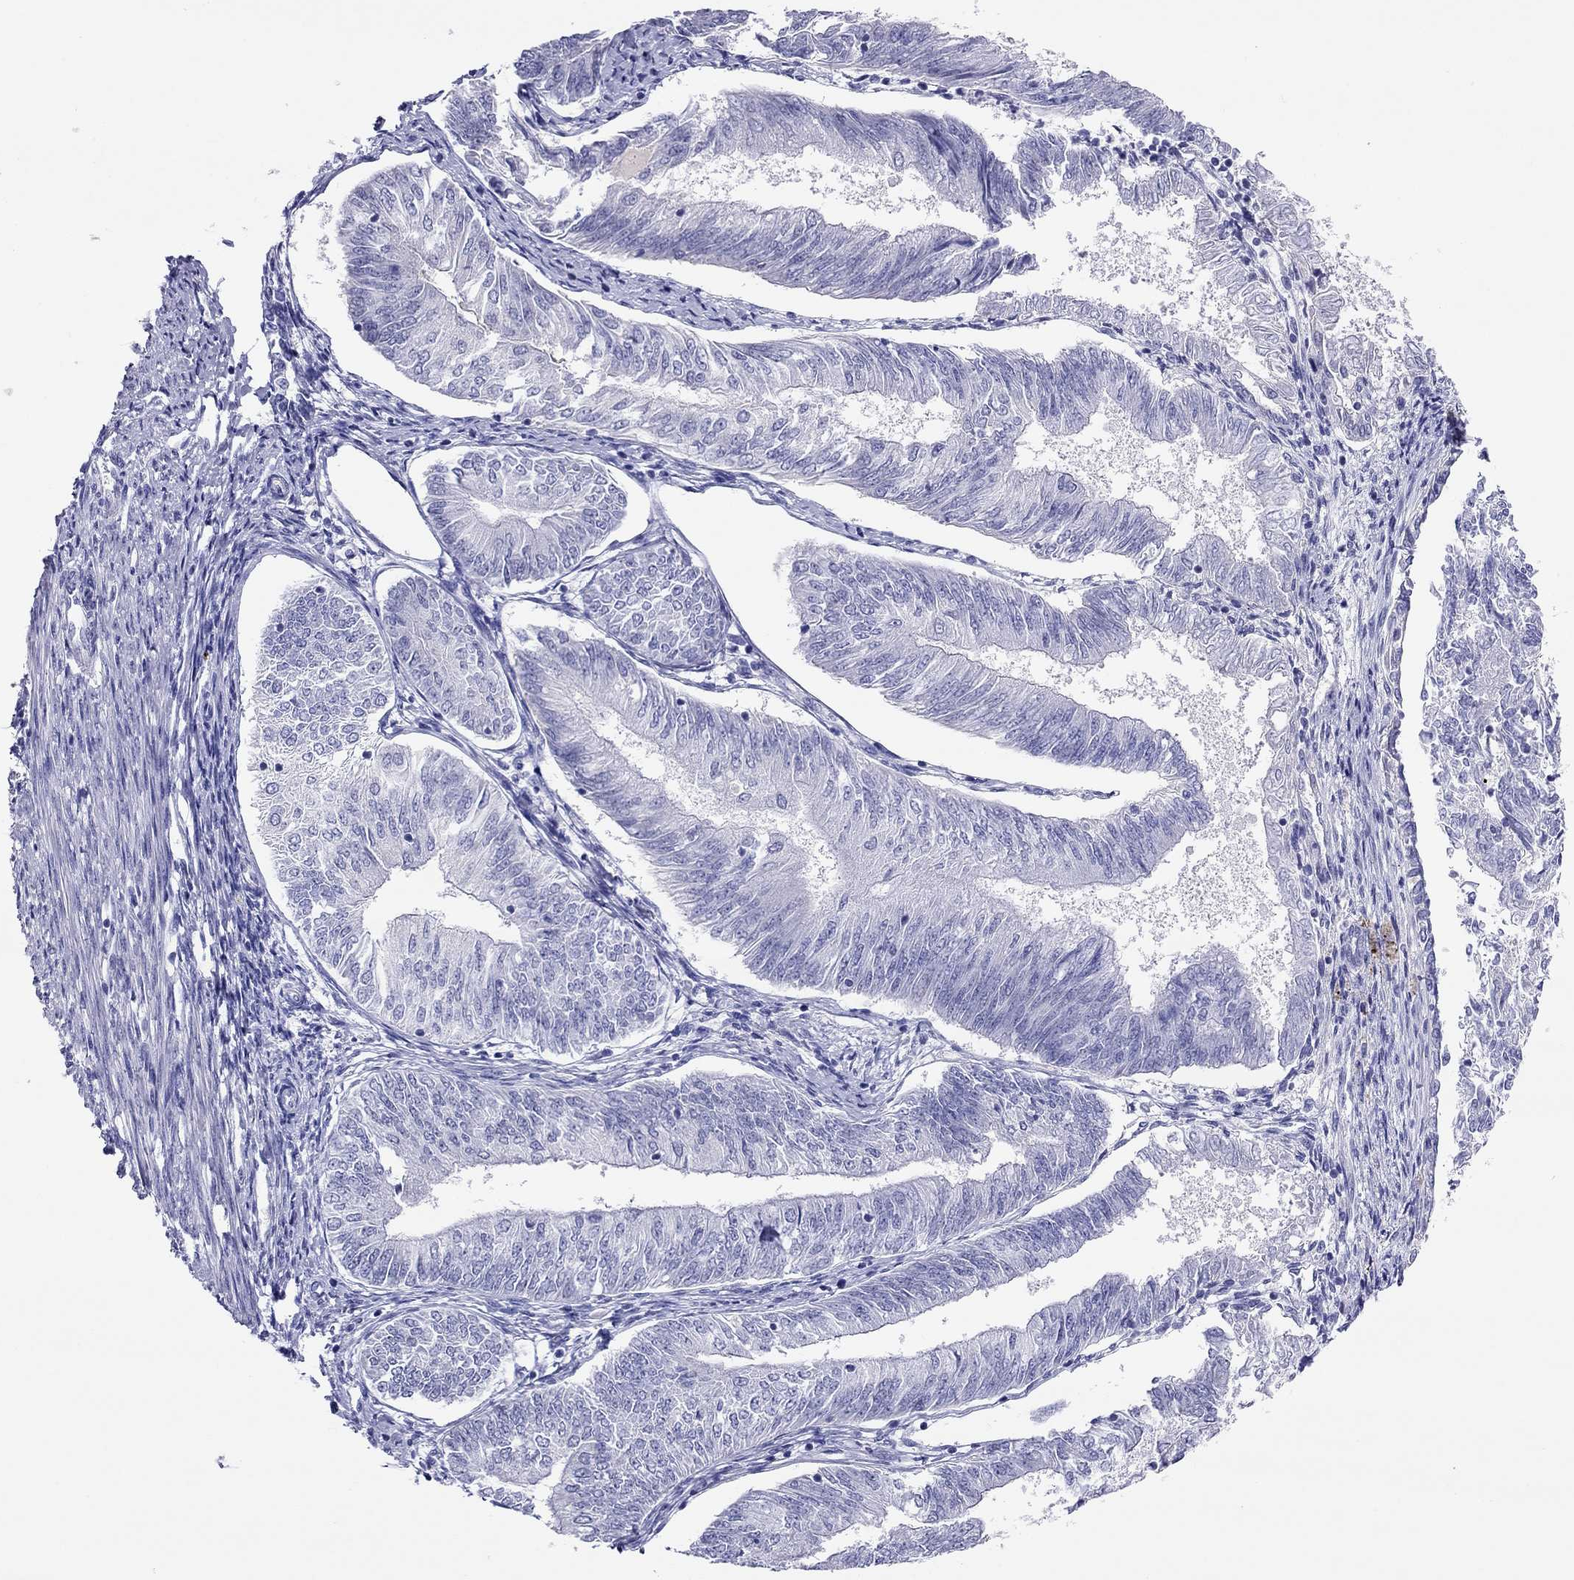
{"staining": {"intensity": "negative", "quantity": "none", "location": "none"}, "tissue": "endometrial cancer", "cell_type": "Tumor cells", "image_type": "cancer", "snomed": [{"axis": "morphology", "description": "Adenocarcinoma, NOS"}, {"axis": "topography", "description": "Endometrium"}], "caption": "Human endometrial cancer stained for a protein using immunohistochemistry (IHC) shows no expression in tumor cells.", "gene": "CAPNS2", "patient": {"sex": "female", "age": 58}}